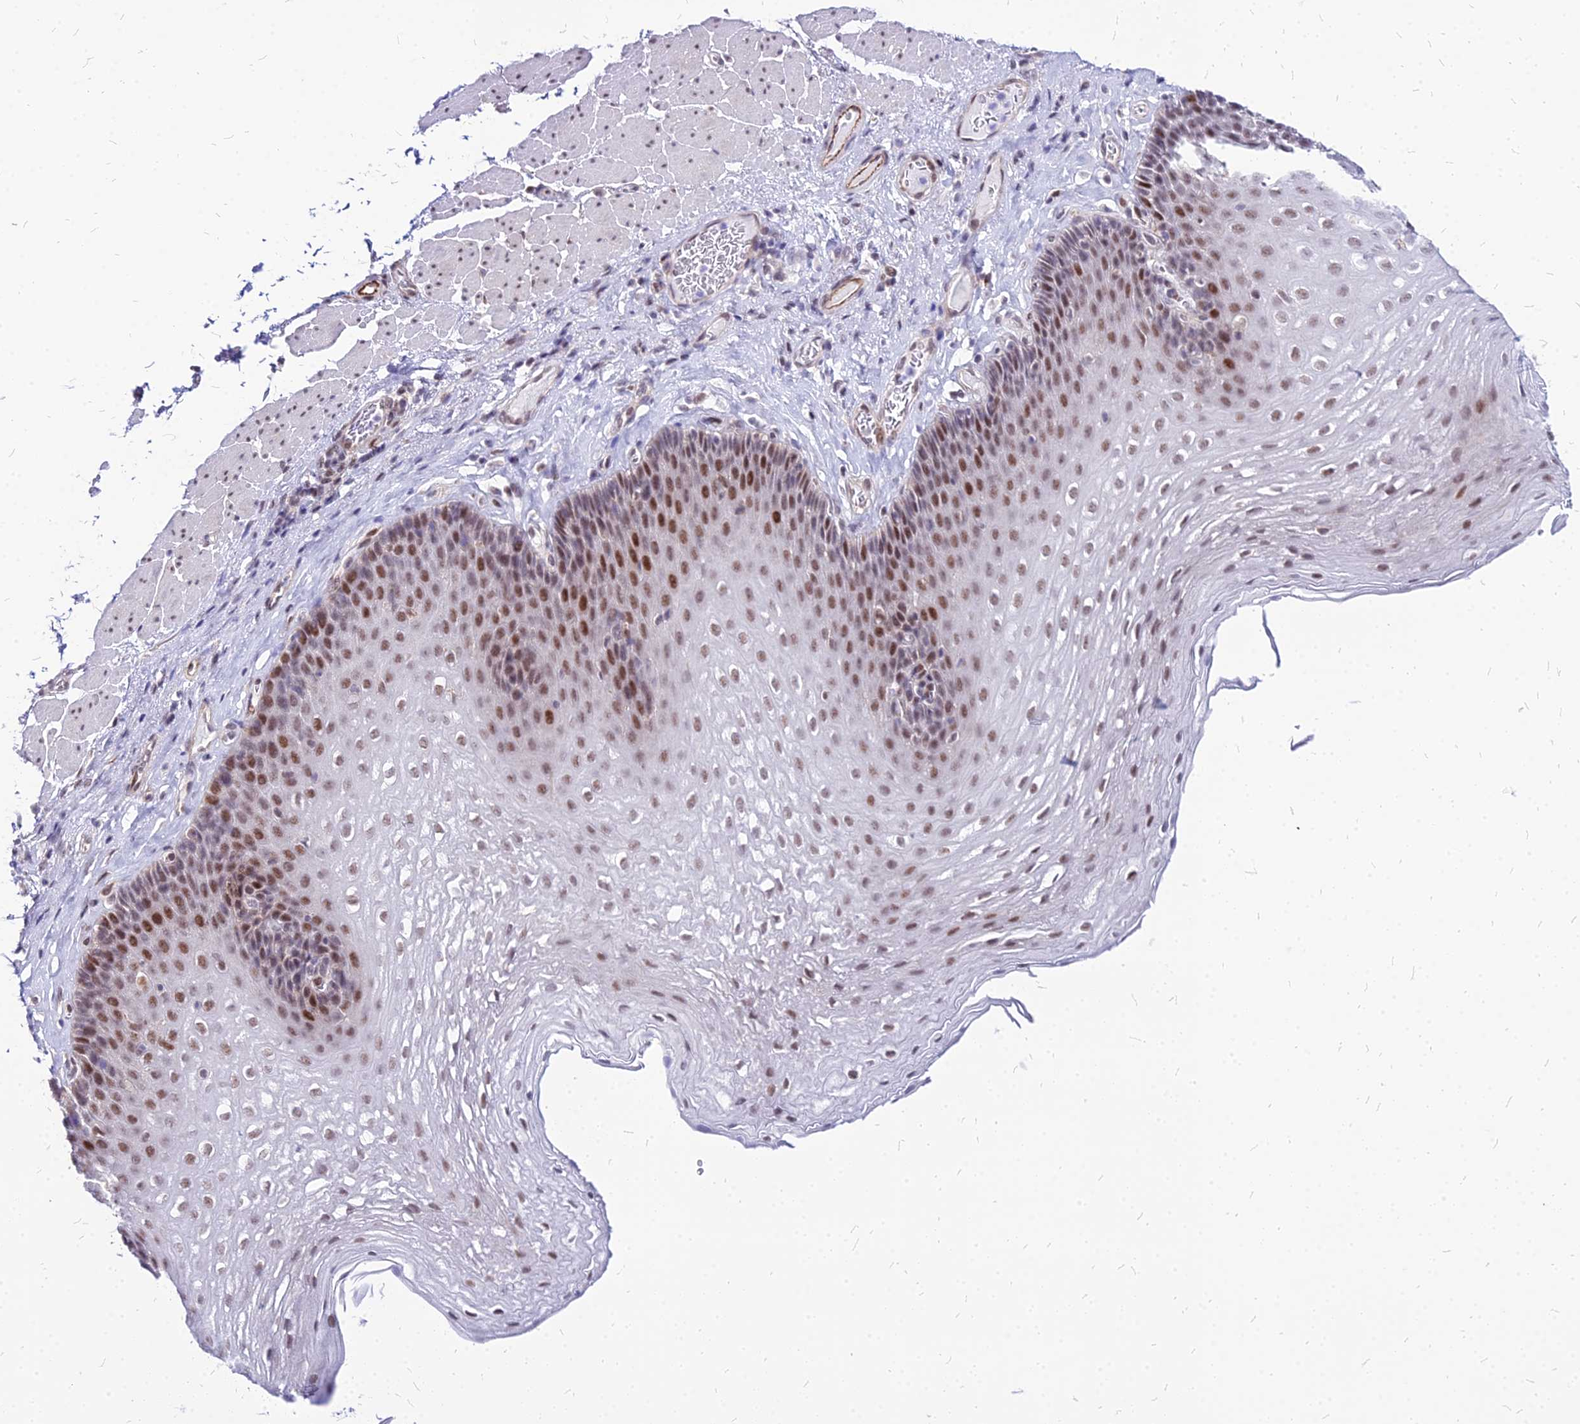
{"staining": {"intensity": "moderate", "quantity": ">75%", "location": "nuclear"}, "tissue": "esophagus", "cell_type": "Squamous epithelial cells", "image_type": "normal", "snomed": [{"axis": "morphology", "description": "Normal tissue, NOS"}, {"axis": "topography", "description": "Esophagus"}], "caption": "The image exhibits staining of benign esophagus, revealing moderate nuclear protein staining (brown color) within squamous epithelial cells.", "gene": "FDX2", "patient": {"sex": "female", "age": 66}}